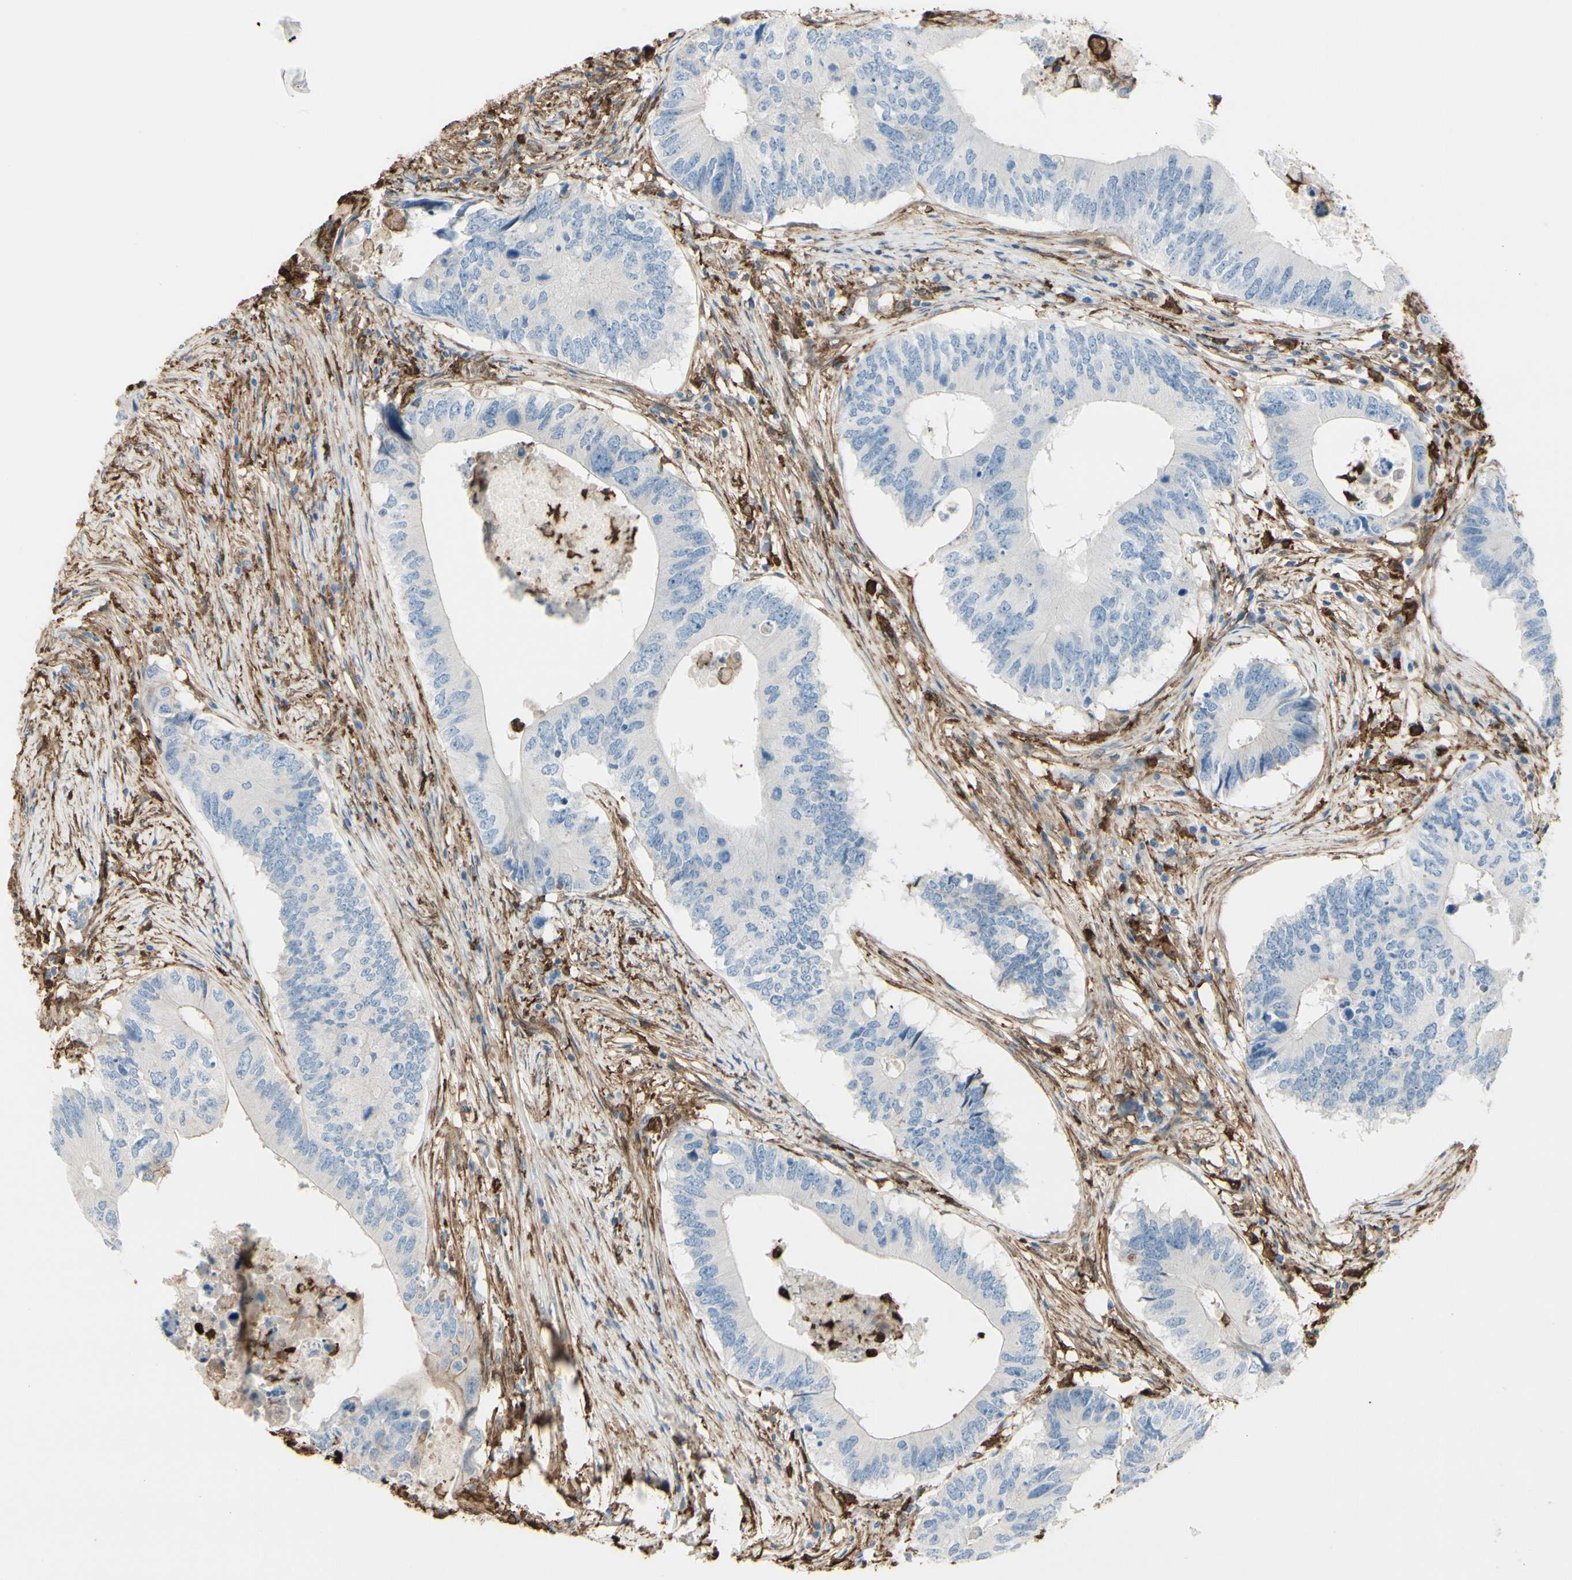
{"staining": {"intensity": "negative", "quantity": "none", "location": "none"}, "tissue": "colorectal cancer", "cell_type": "Tumor cells", "image_type": "cancer", "snomed": [{"axis": "morphology", "description": "Adenocarcinoma, NOS"}, {"axis": "topography", "description": "Colon"}], "caption": "IHC histopathology image of neoplastic tissue: colorectal adenocarcinoma stained with DAB shows no significant protein expression in tumor cells.", "gene": "GSN", "patient": {"sex": "male", "age": 71}}